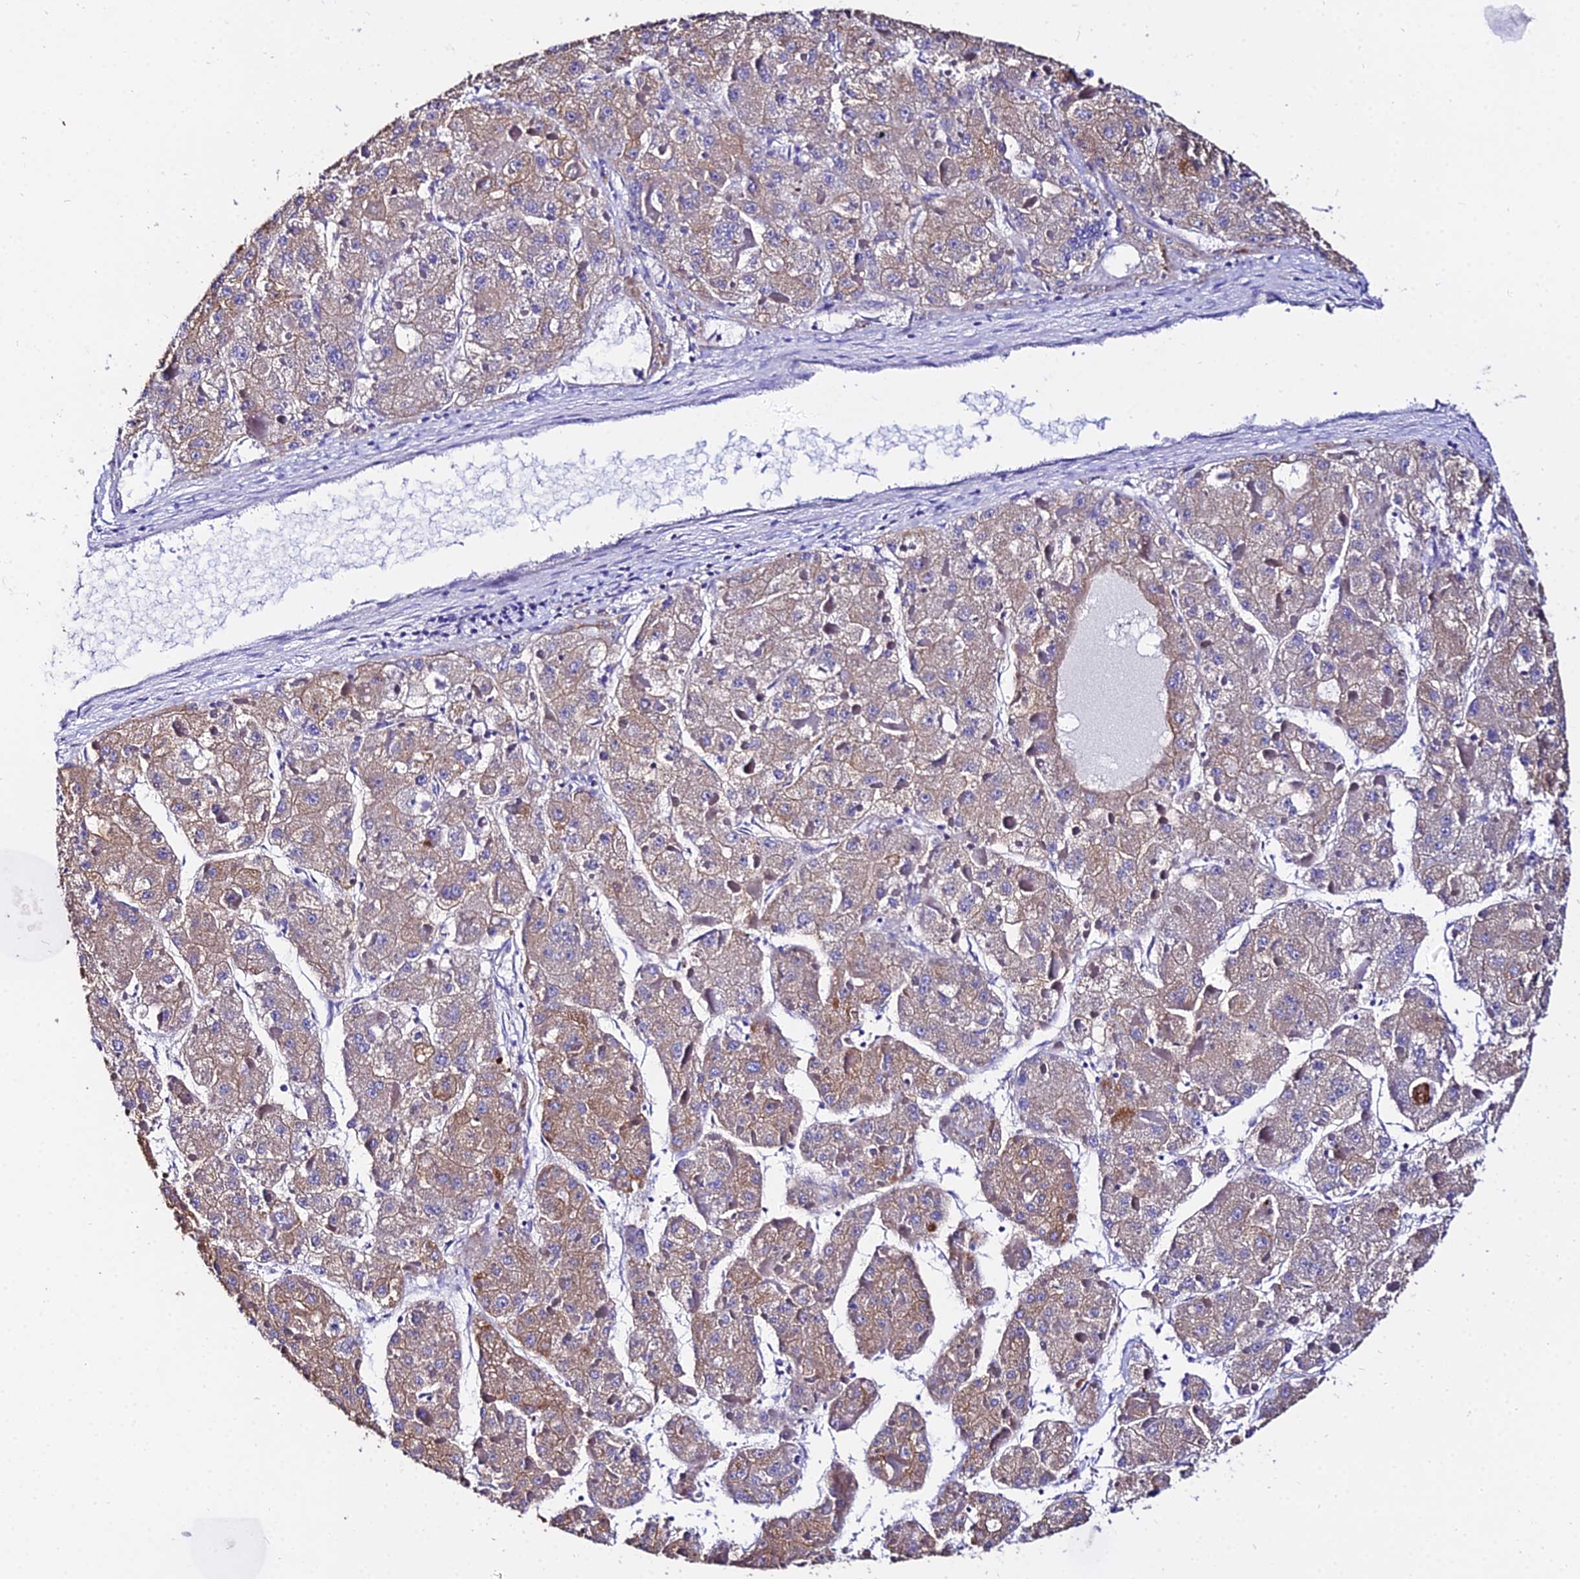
{"staining": {"intensity": "moderate", "quantity": ">75%", "location": "cytoplasmic/membranous"}, "tissue": "liver cancer", "cell_type": "Tumor cells", "image_type": "cancer", "snomed": [{"axis": "morphology", "description": "Carcinoma, Hepatocellular, NOS"}, {"axis": "topography", "description": "Liver"}], "caption": "This is a histology image of IHC staining of liver cancer (hepatocellular carcinoma), which shows moderate staining in the cytoplasmic/membranous of tumor cells.", "gene": "DAW1", "patient": {"sex": "female", "age": 73}}